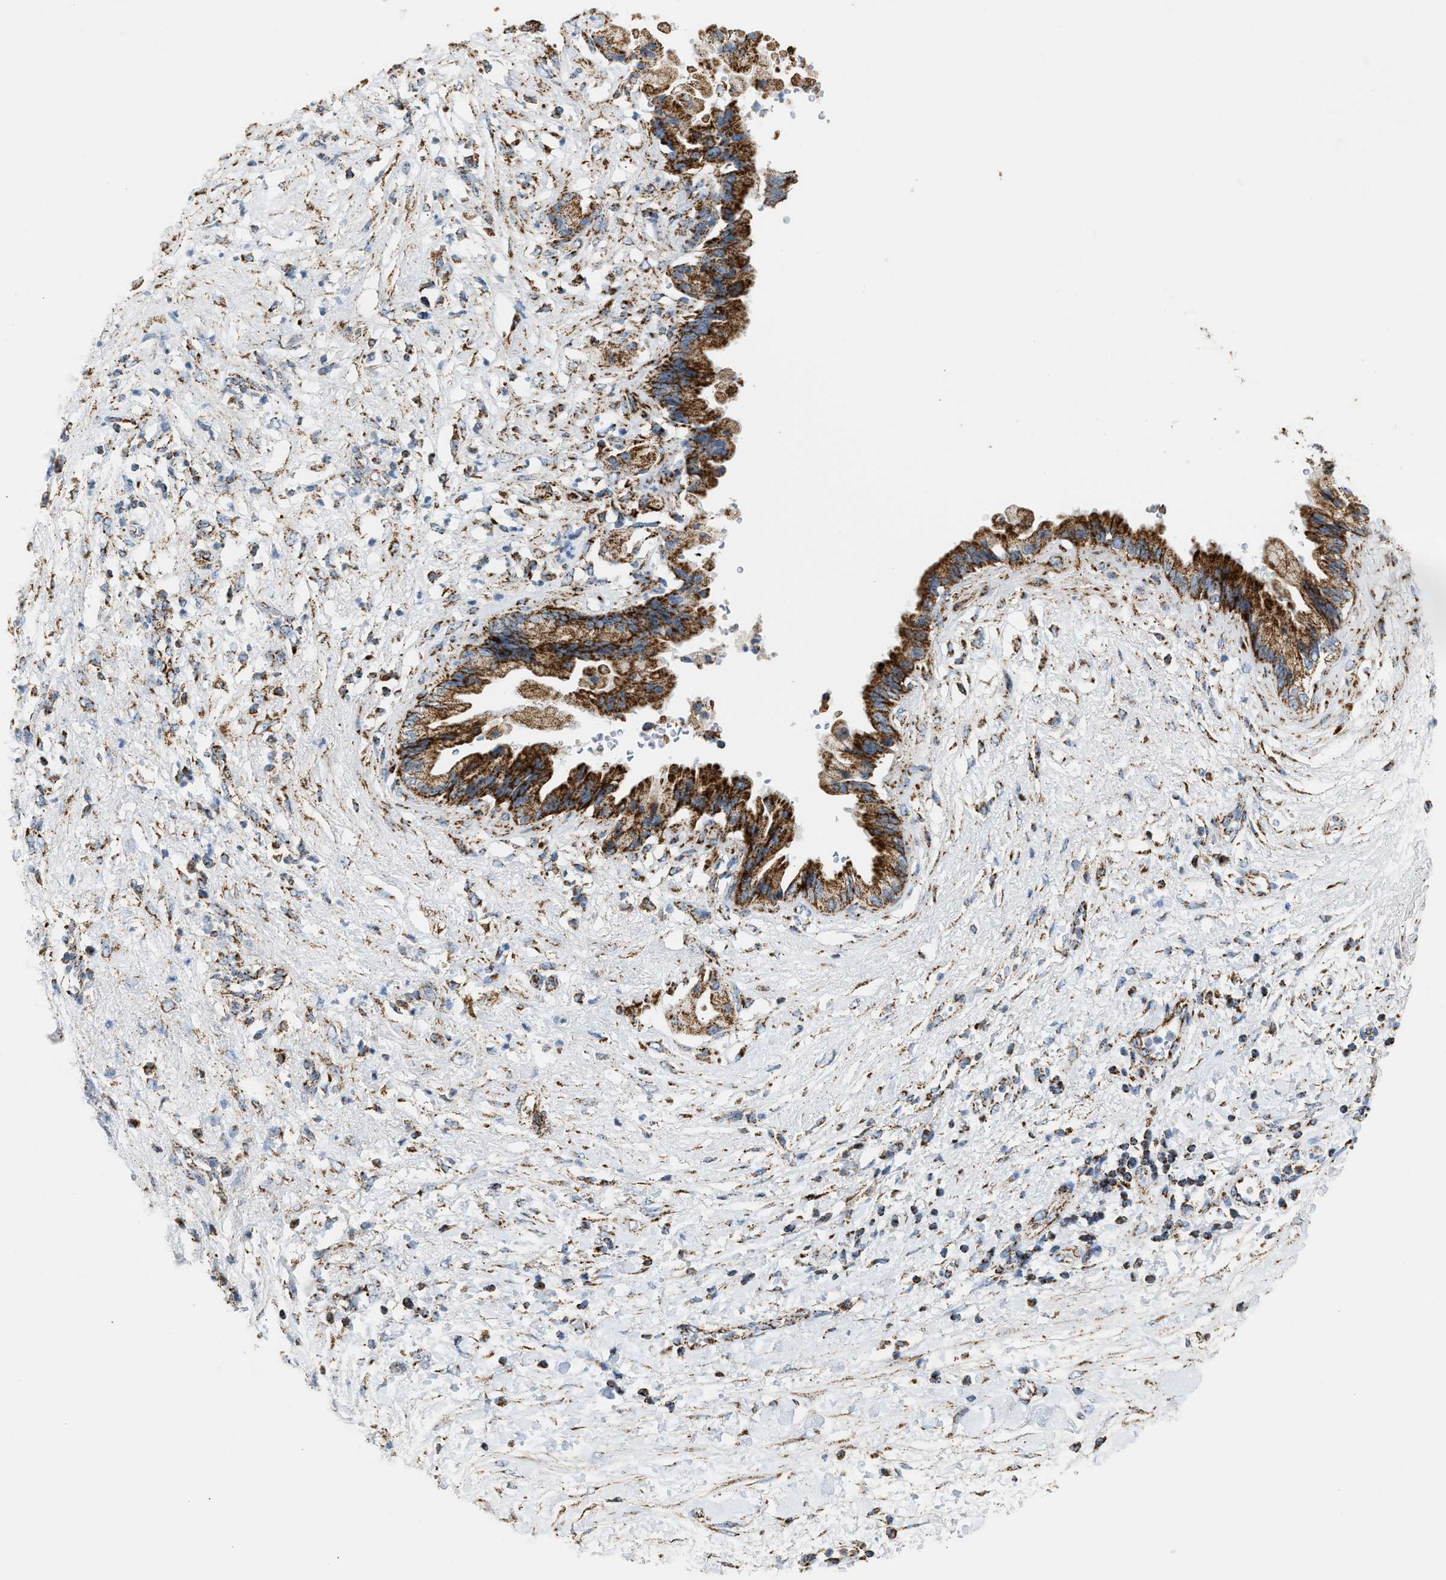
{"staining": {"intensity": "strong", "quantity": ">75%", "location": "cytoplasmic/membranous"}, "tissue": "pancreatic cancer", "cell_type": "Tumor cells", "image_type": "cancer", "snomed": [{"axis": "morphology", "description": "Adenocarcinoma, NOS"}, {"axis": "topography", "description": "Pancreas"}], "caption": "IHC micrograph of adenocarcinoma (pancreatic) stained for a protein (brown), which displays high levels of strong cytoplasmic/membranous staining in about >75% of tumor cells.", "gene": "OGDH", "patient": {"sex": "female", "age": 60}}